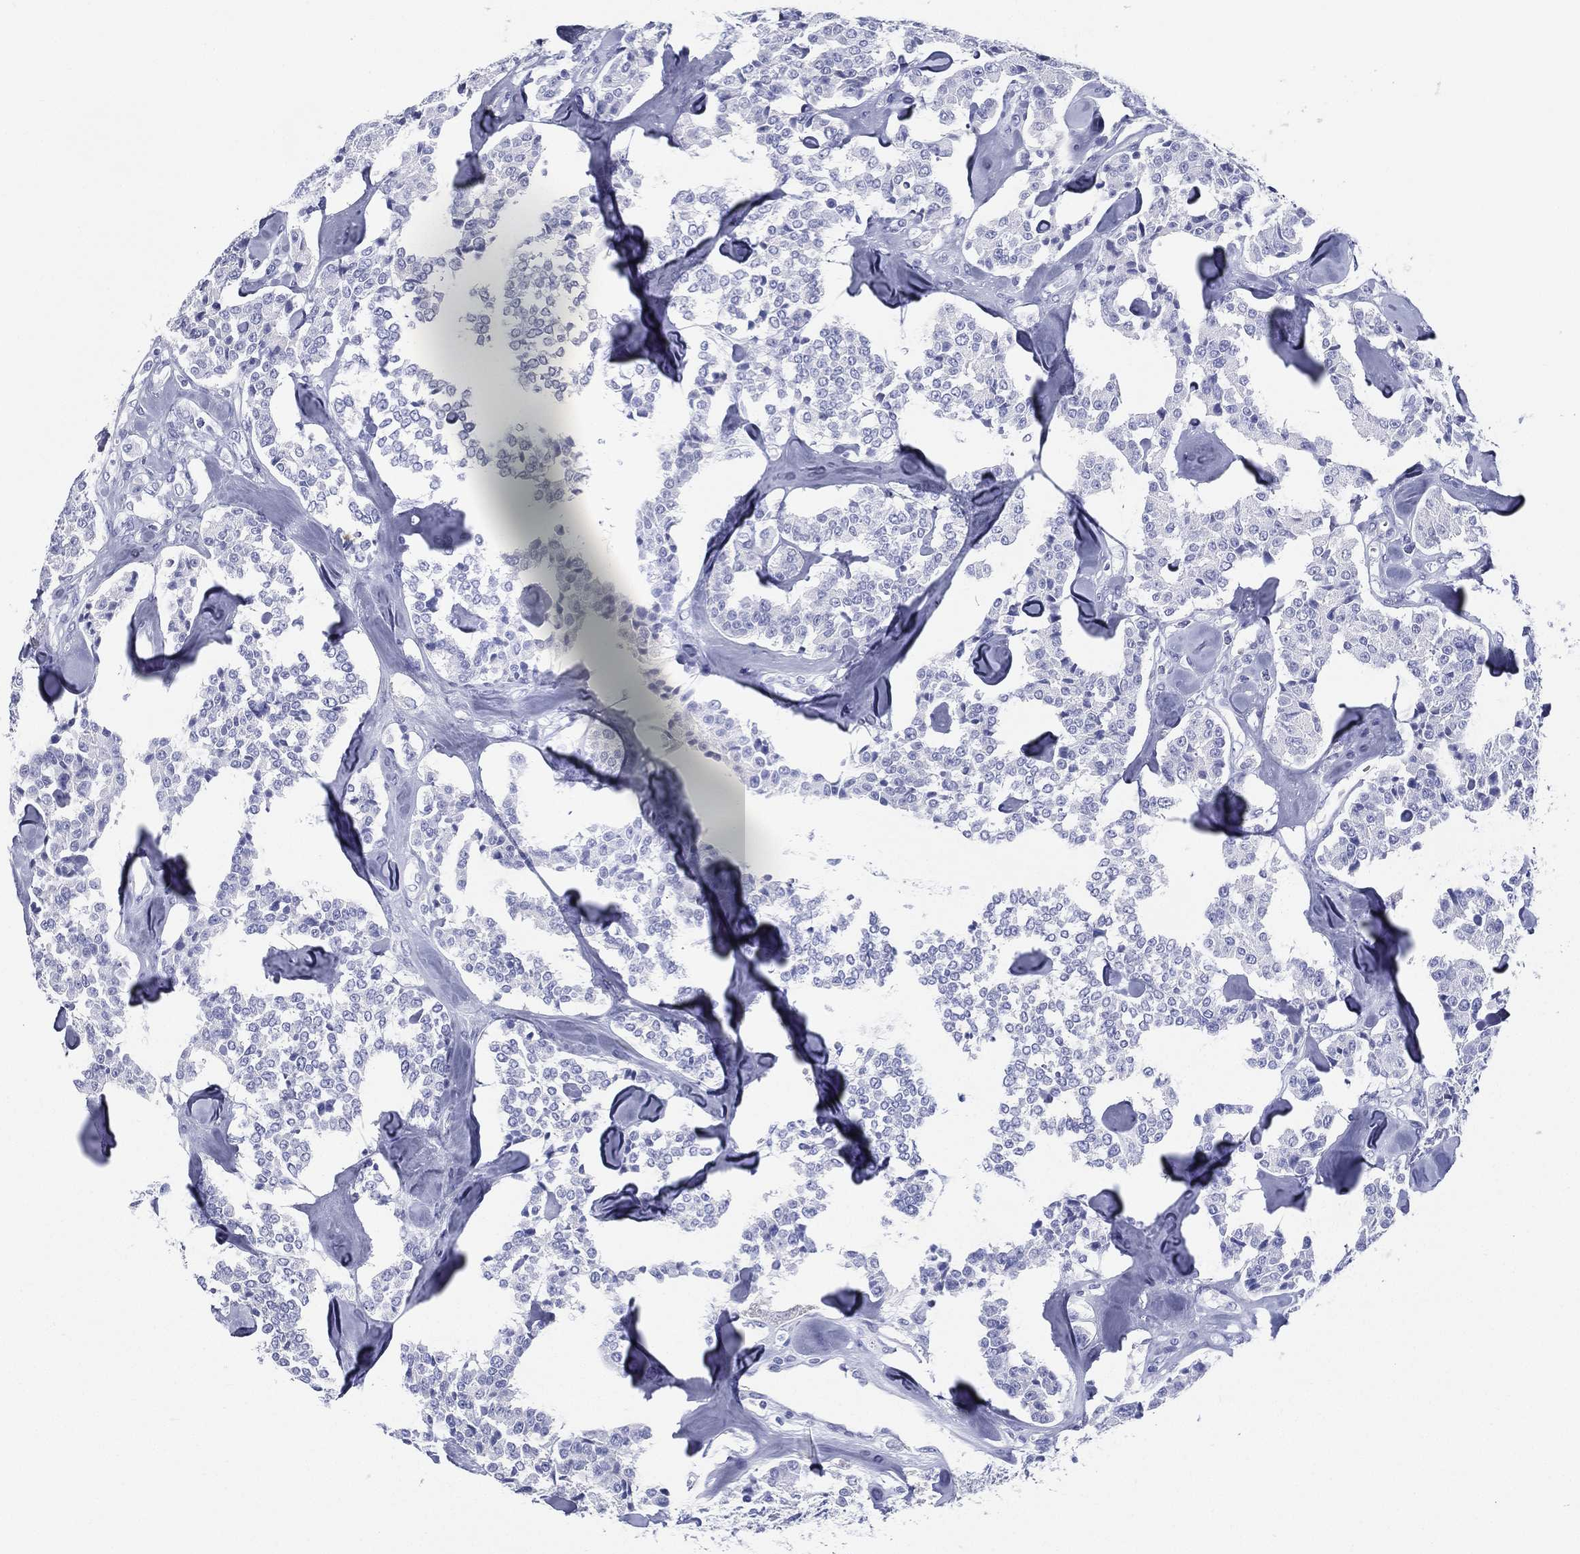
{"staining": {"intensity": "negative", "quantity": "none", "location": "none"}, "tissue": "carcinoid", "cell_type": "Tumor cells", "image_type": "cancer", "snomed": [{"axis": "morphology", "description": "Carcinoid, malignant, NOS"}, {"axis": "topography", "description": "Pancreas"}], "caption": "A high-resolution photomicrograph shows immunohistochemistry (IHC) staining of carcinoid, which displays no significant positivity in tumor cells.", "gene": "RSPH4A", "patient": {"sex": "male", "age": 41}}